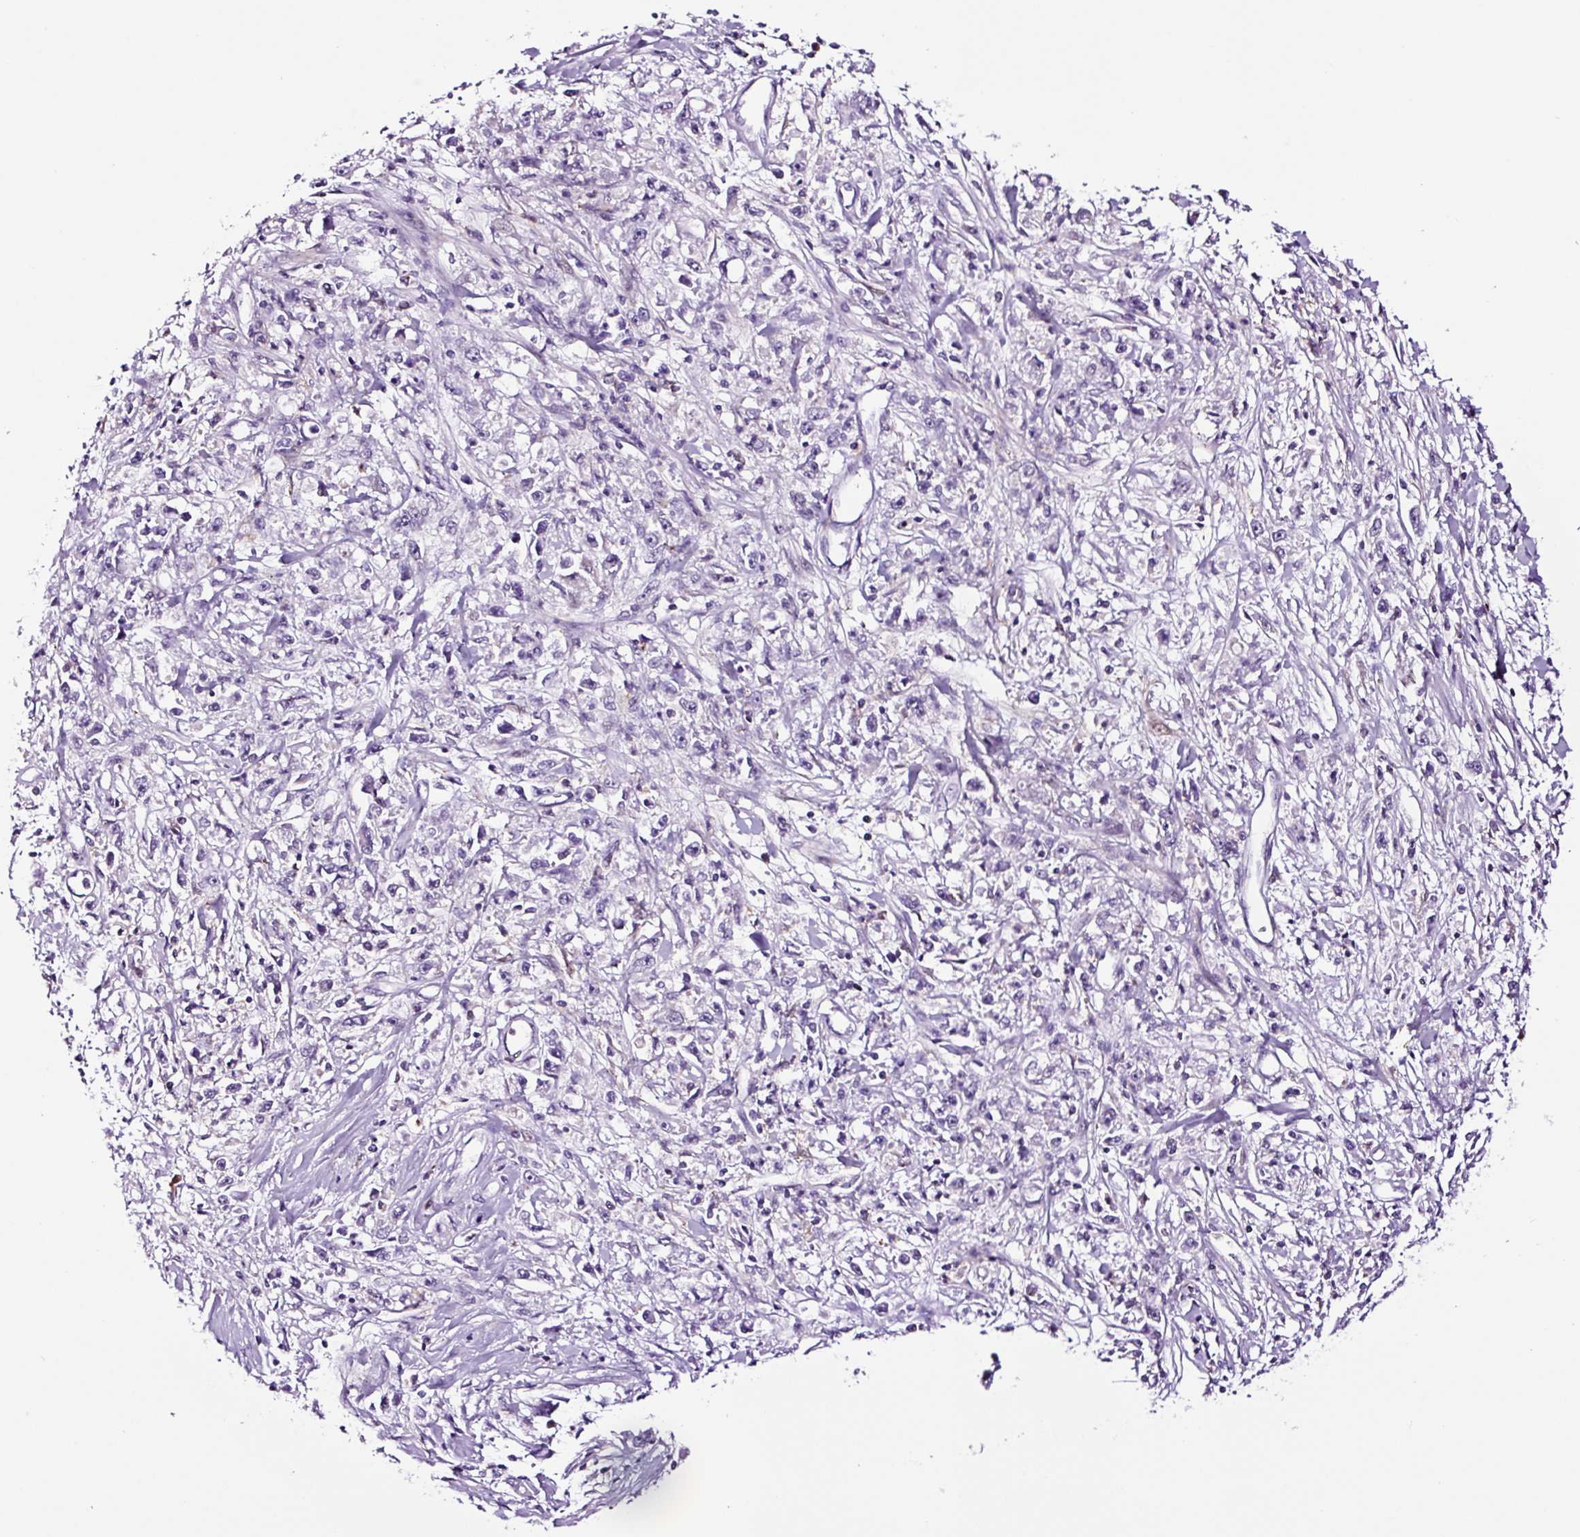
{"staining": {"intensity": "negative", "quantity": "none", "location": "none"}, "tissue": "stomach cancer", "cell_type": "Tumor cells", "image_type": "cancer", "snomed": [{"axis": "morphology", "description": "Adenocarcinoma, NOS"}, {"axis": "topography", "description": "Stomach"}], "caption": "A micrograph of adenocarcinoma (stomach) stained for a protein displays no brown staining in tumor cells.", "gene": "TAFA3", "patient": {"sex": "female", "age": 59}}